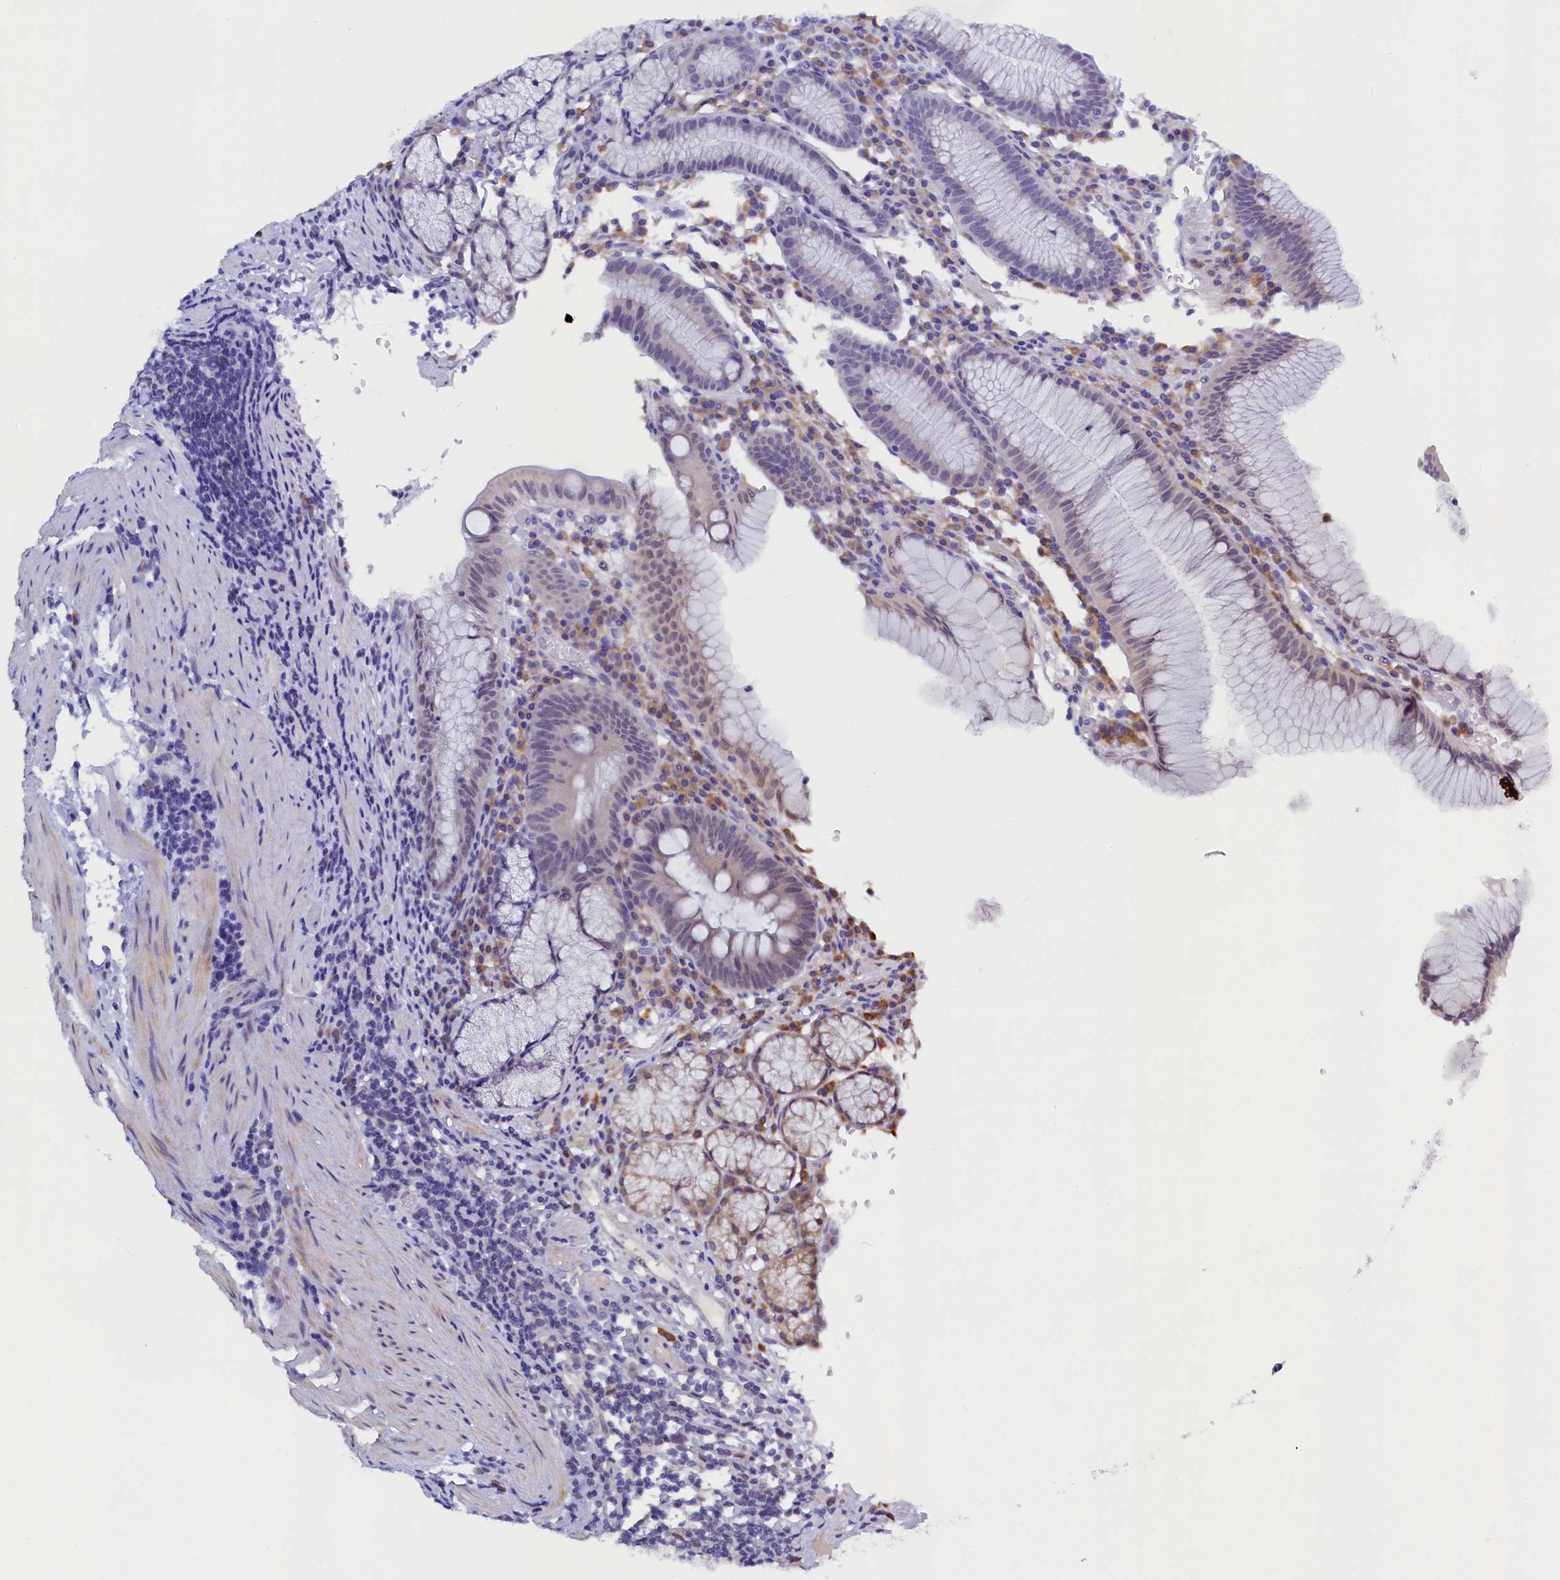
{"staining": {"intensity": "negative", "quantity": "none", "location": "none"}, "tissue": "stomach", "cell_type": "Glandular cells", "image_type": "normal", "snomed": [{"axis": "morphology", "description": "Normal tissue, NOS"}, {"axis": "topography", "description": "Stomach"}], "caption": "High power microscopy image of an immunohistochemistry (IHC) micrograph of normal stomach, revealing no significant staining in glandular cells.", "gene": "SLC16A14", "patient": {"sex": "male", "age": 55}}